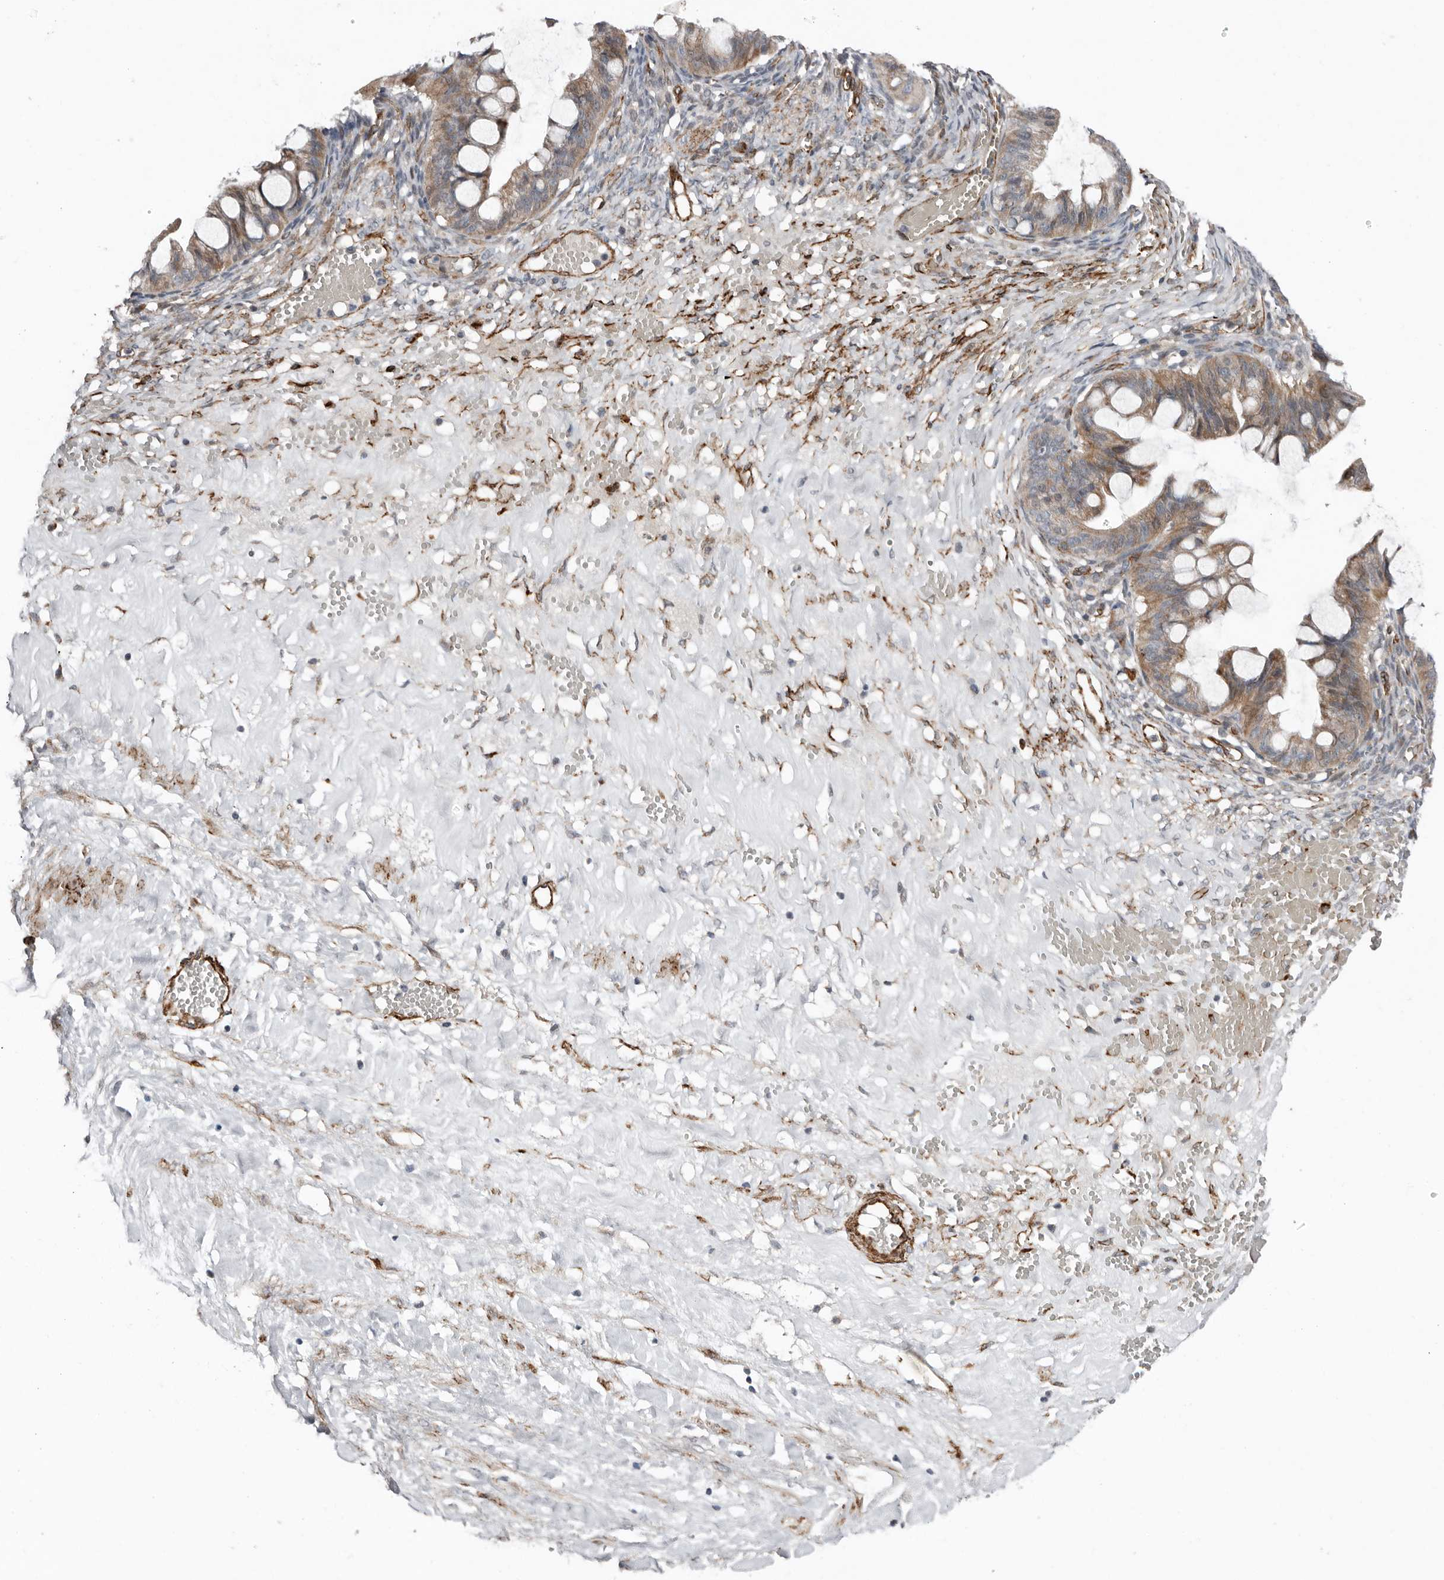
{"staining": {"intensity": "moderate", "quantity": ">75%", "location": "cytoplasmic/membranous"}, "tissue": "ovarian cancer", "cell_type": "Tumor cells", "image_type": "cancer", "snomed": [{"axis": "morphology", "description": "Cystadenocarcinoma, mucinous, NOS"}, {"axis": "topography", "description": "Ovary"}], "caption": "Ovarian cancer (mucinous cystadenocarcinoma) stained with a brown dye exhibits moderate cytoplasmic/membranous positive positivity in approximately >75% of tumor cells.", "gene": "RANBP17", "patient": {"sex": "female", "age": 73}}